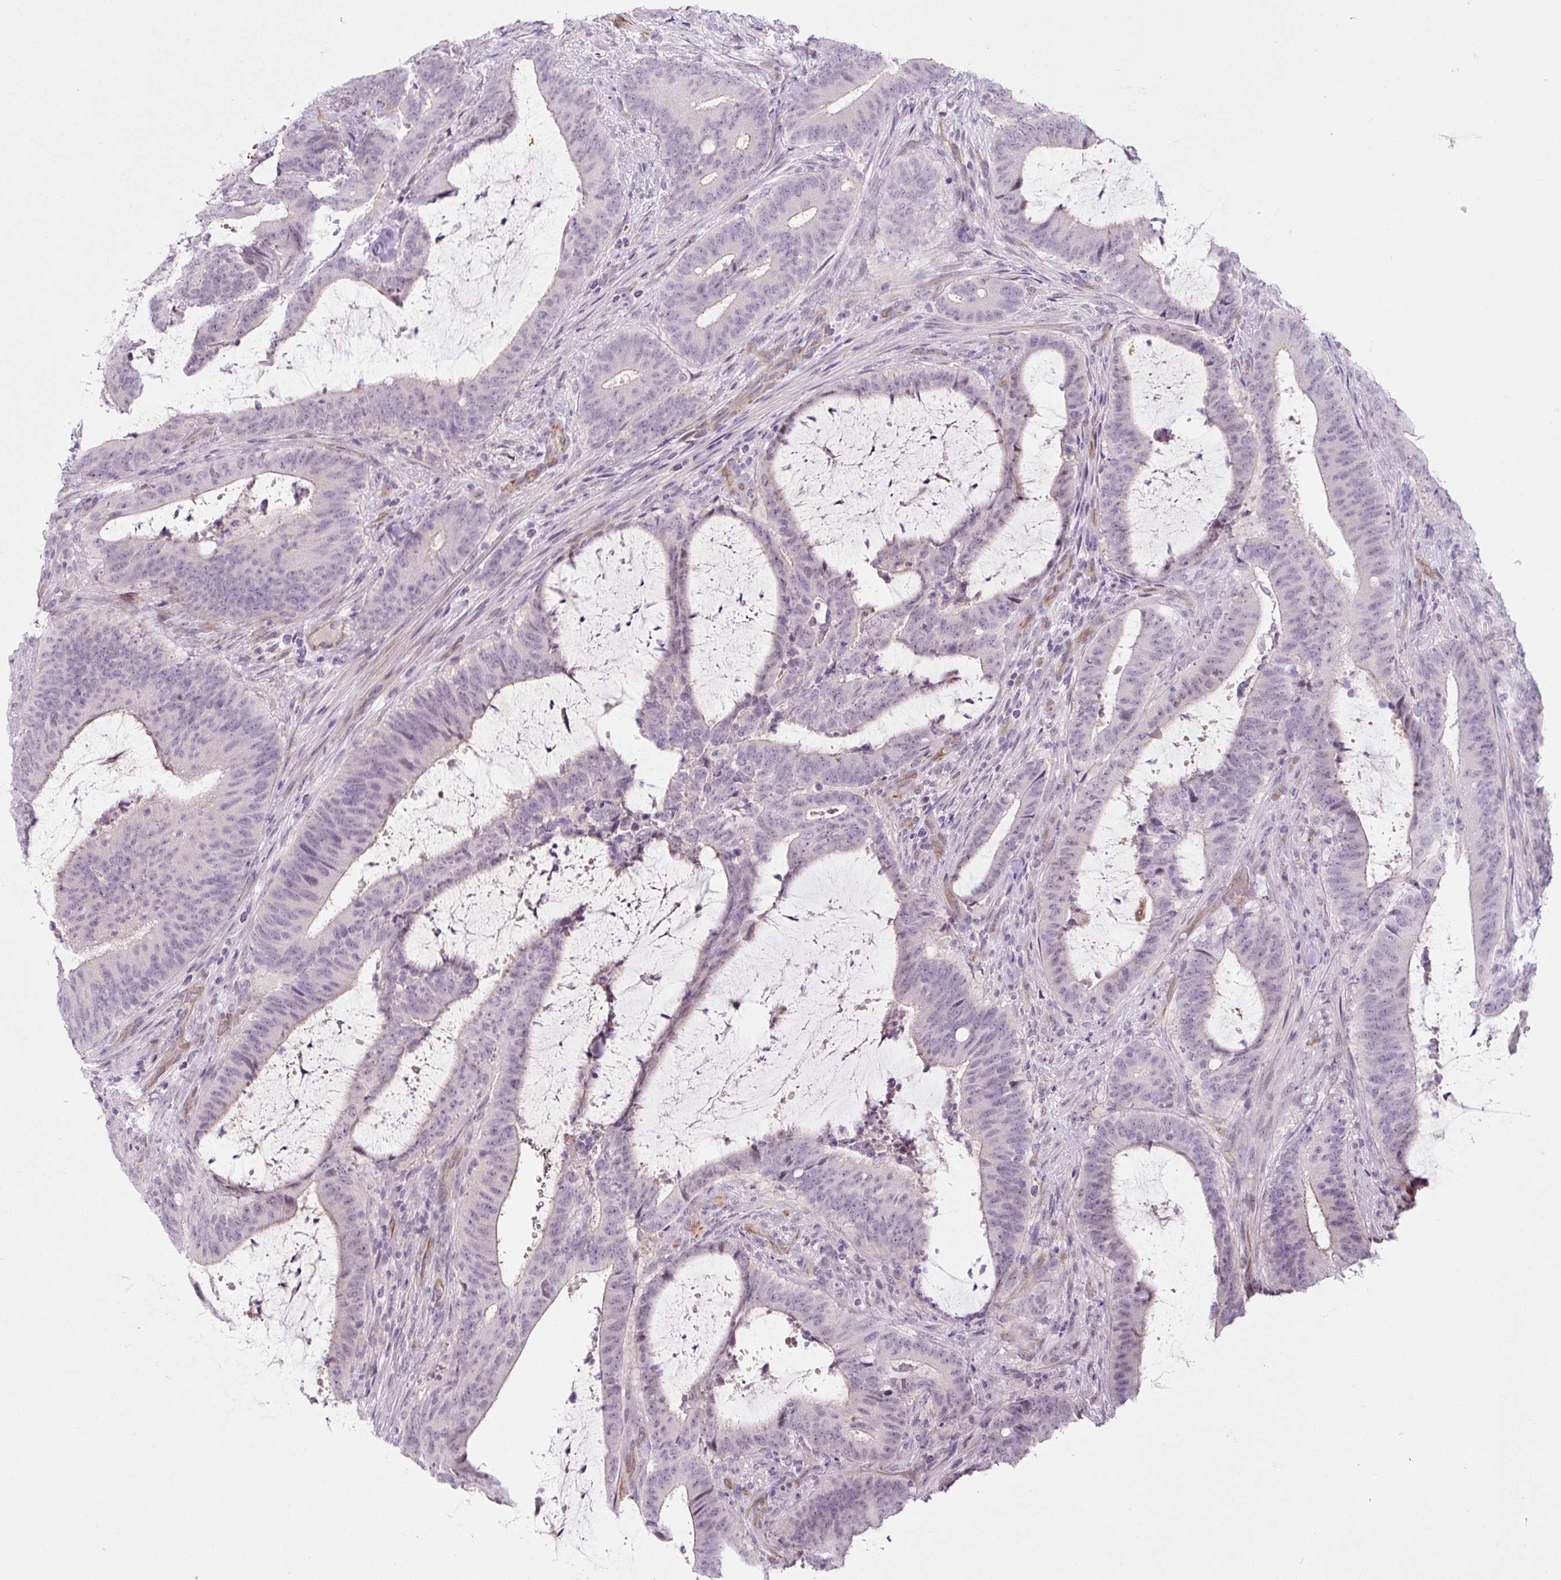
{"staining": {"intensity": "negative", "quantity": "none", "location": "none"}, "tissue": "colorectal cancer", "cell_type": "Tumor cells", "image_type": "cancer", "snomed": [{"axis": "morphology", "description": "Adenocarcinoma, NOS"}, {"axis": "topography", "description": "Colon"}], "caption": "Tumor cells show no significant protein staining in colorectal cancer. Nuclei are stained in blue.", "gene": "CCL25", "patient": {"sex": "female", "age": 43}}